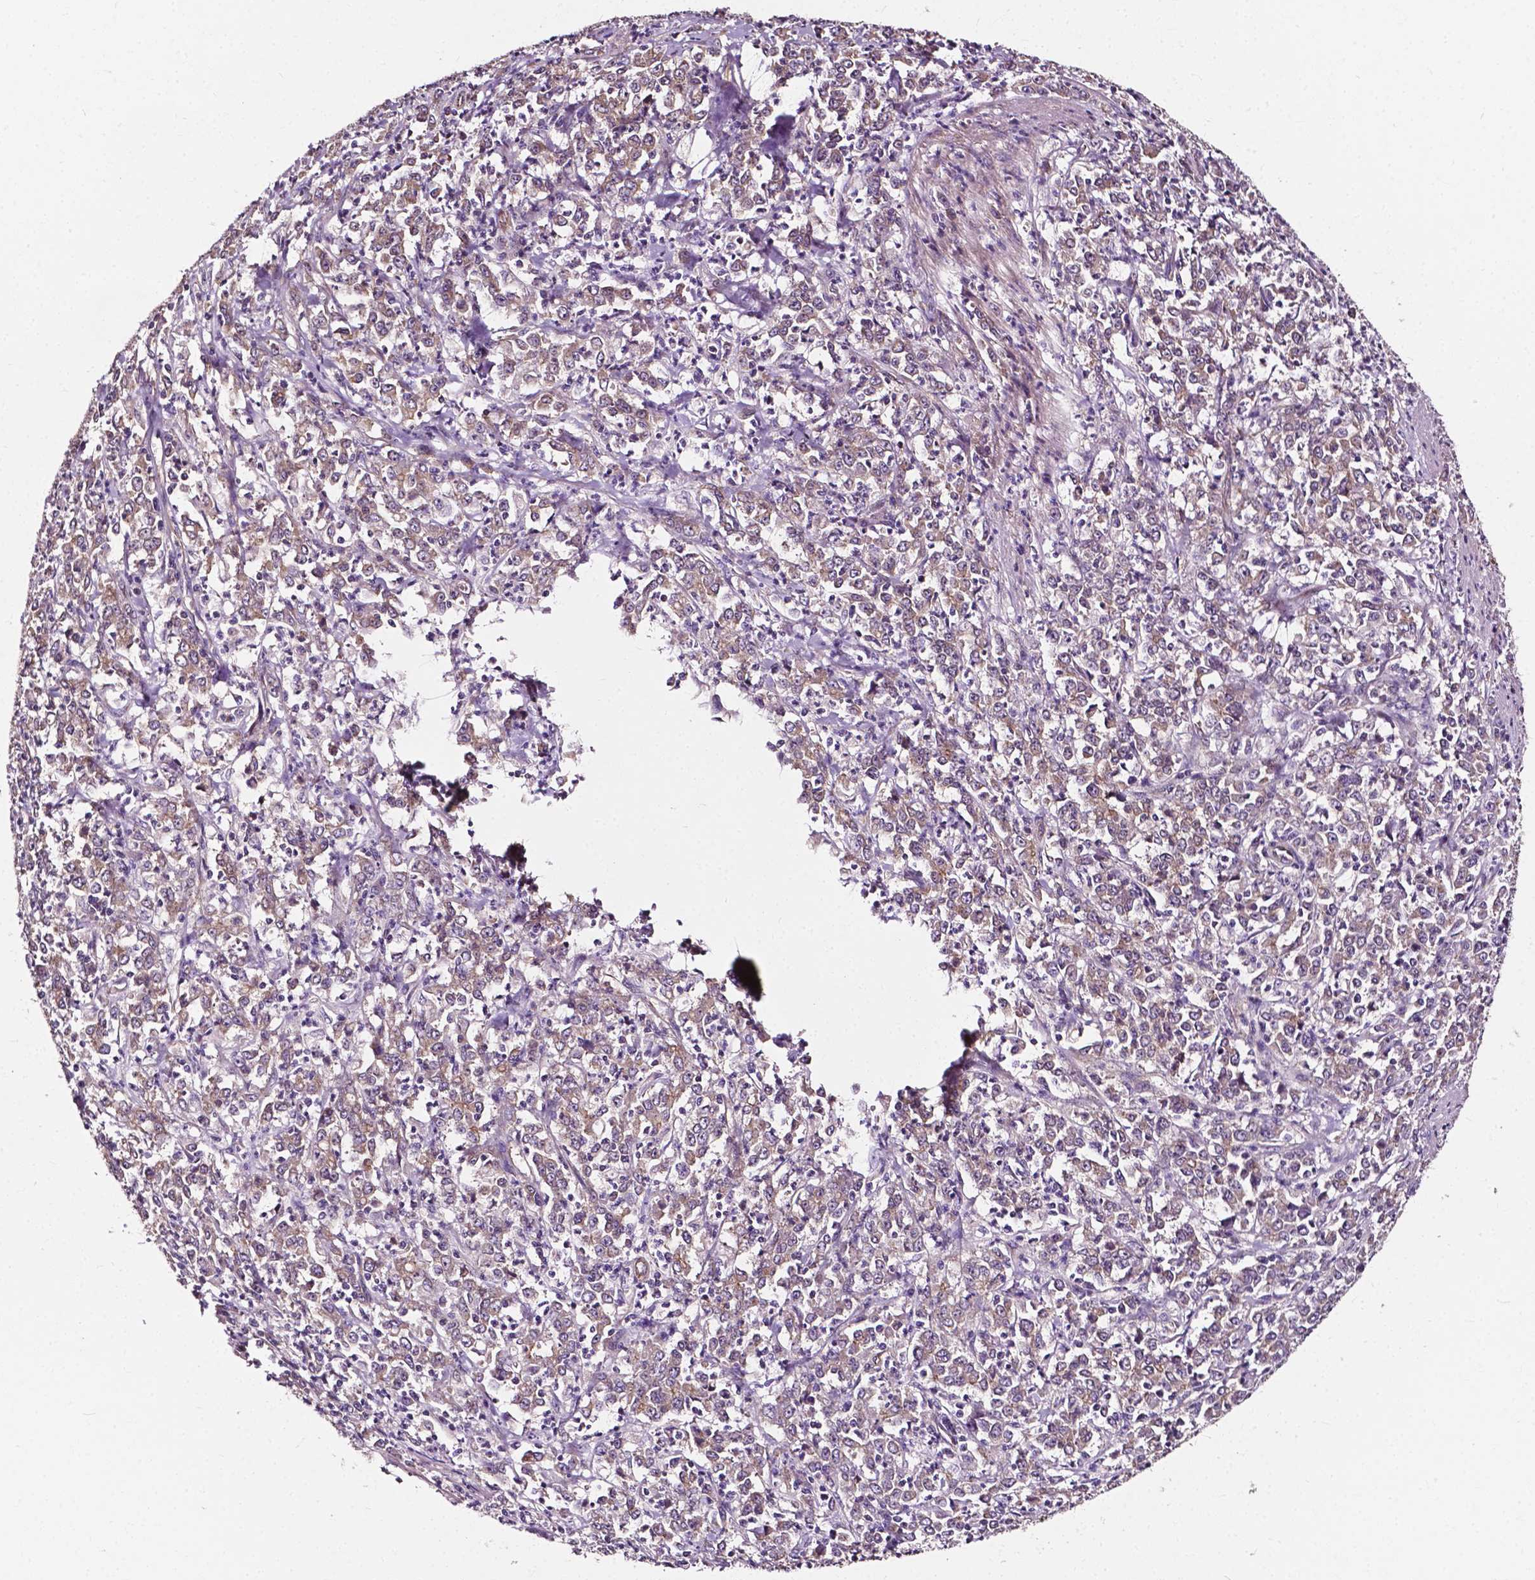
{"staining": {"intensity": "weak", "quantity": ">75%", "location": "cytoplasmic/membranous"}, "tissue": "stomach cancer", "cell_type": "Tumor cells", "image_type": "cancer", "snomed": [{"axis": "morphology", "description": "Adenocarcinoma, NOS"}, {"axis": "topography", "description": "Stomach, lower"}], "caption": "About >75% of tumor cells in adenocarcinoma (stomach) show weak cytoplasmic/membranous protein staining as visualized by brown immunohistochemical staining.", "gene": "ATG16L1", "patient": {"sex": "female", "age": 71}}